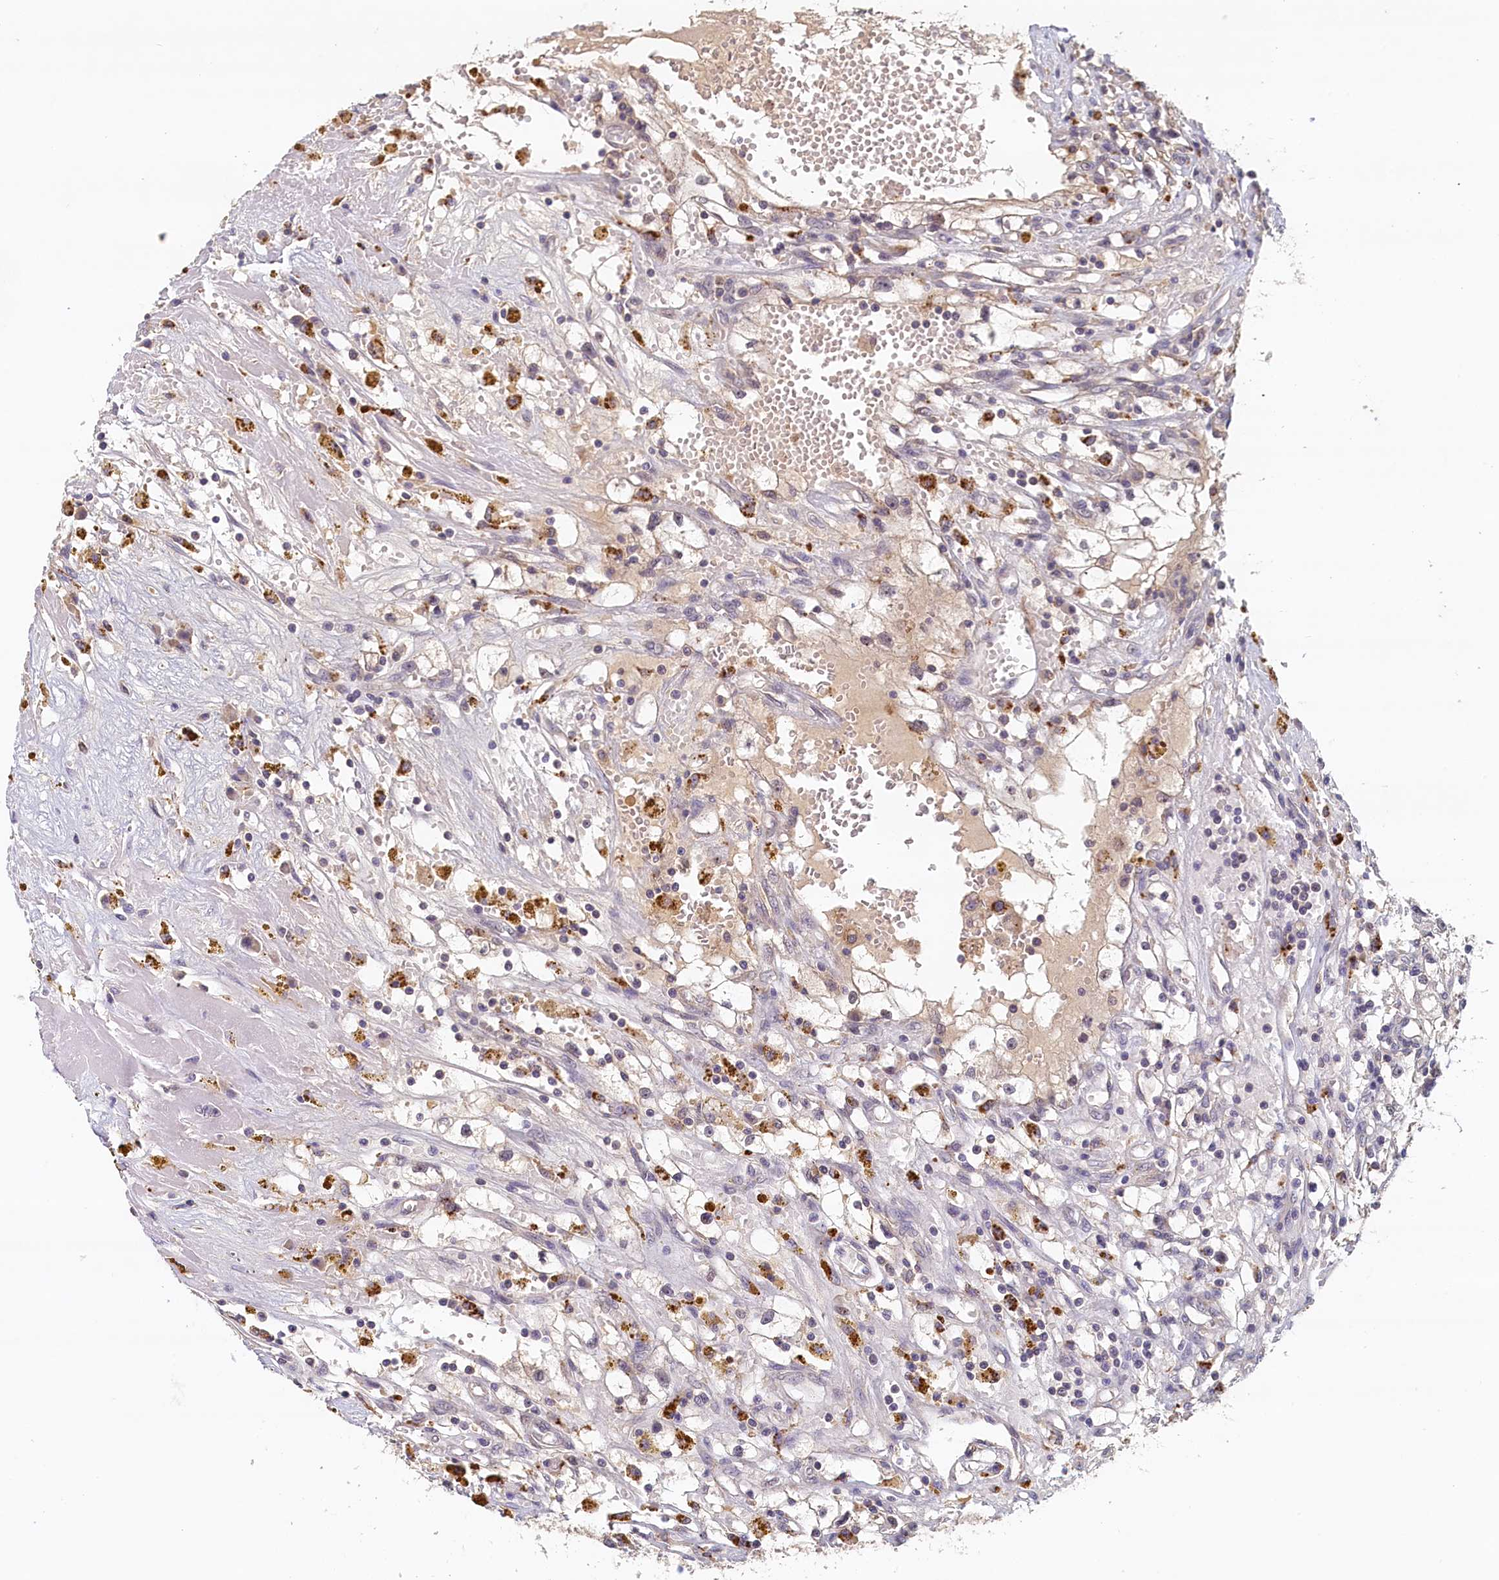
{"staining": {"intensity": "negative", "quantity": "none", "location": "none"}, "tissue": "renal cancer", "cell_type": "Tumor cells", "image_type": "cancer", "snomed": [{"axis": "morphology", "description": "Adenocarcinoma, NOS"}, {"axis": "topography", "description": "Kidney"}], "caption": "The immunohistochemistry (IHC) photomicrograph has no significant positivity in tumor cells of renal cancer tissue. The staining is performed using DAB brown chromogen with nuclei counter-stained in using hematoxylin.", "gene": "NUBP2", "patient": {"sex": "male", "age": 56}}